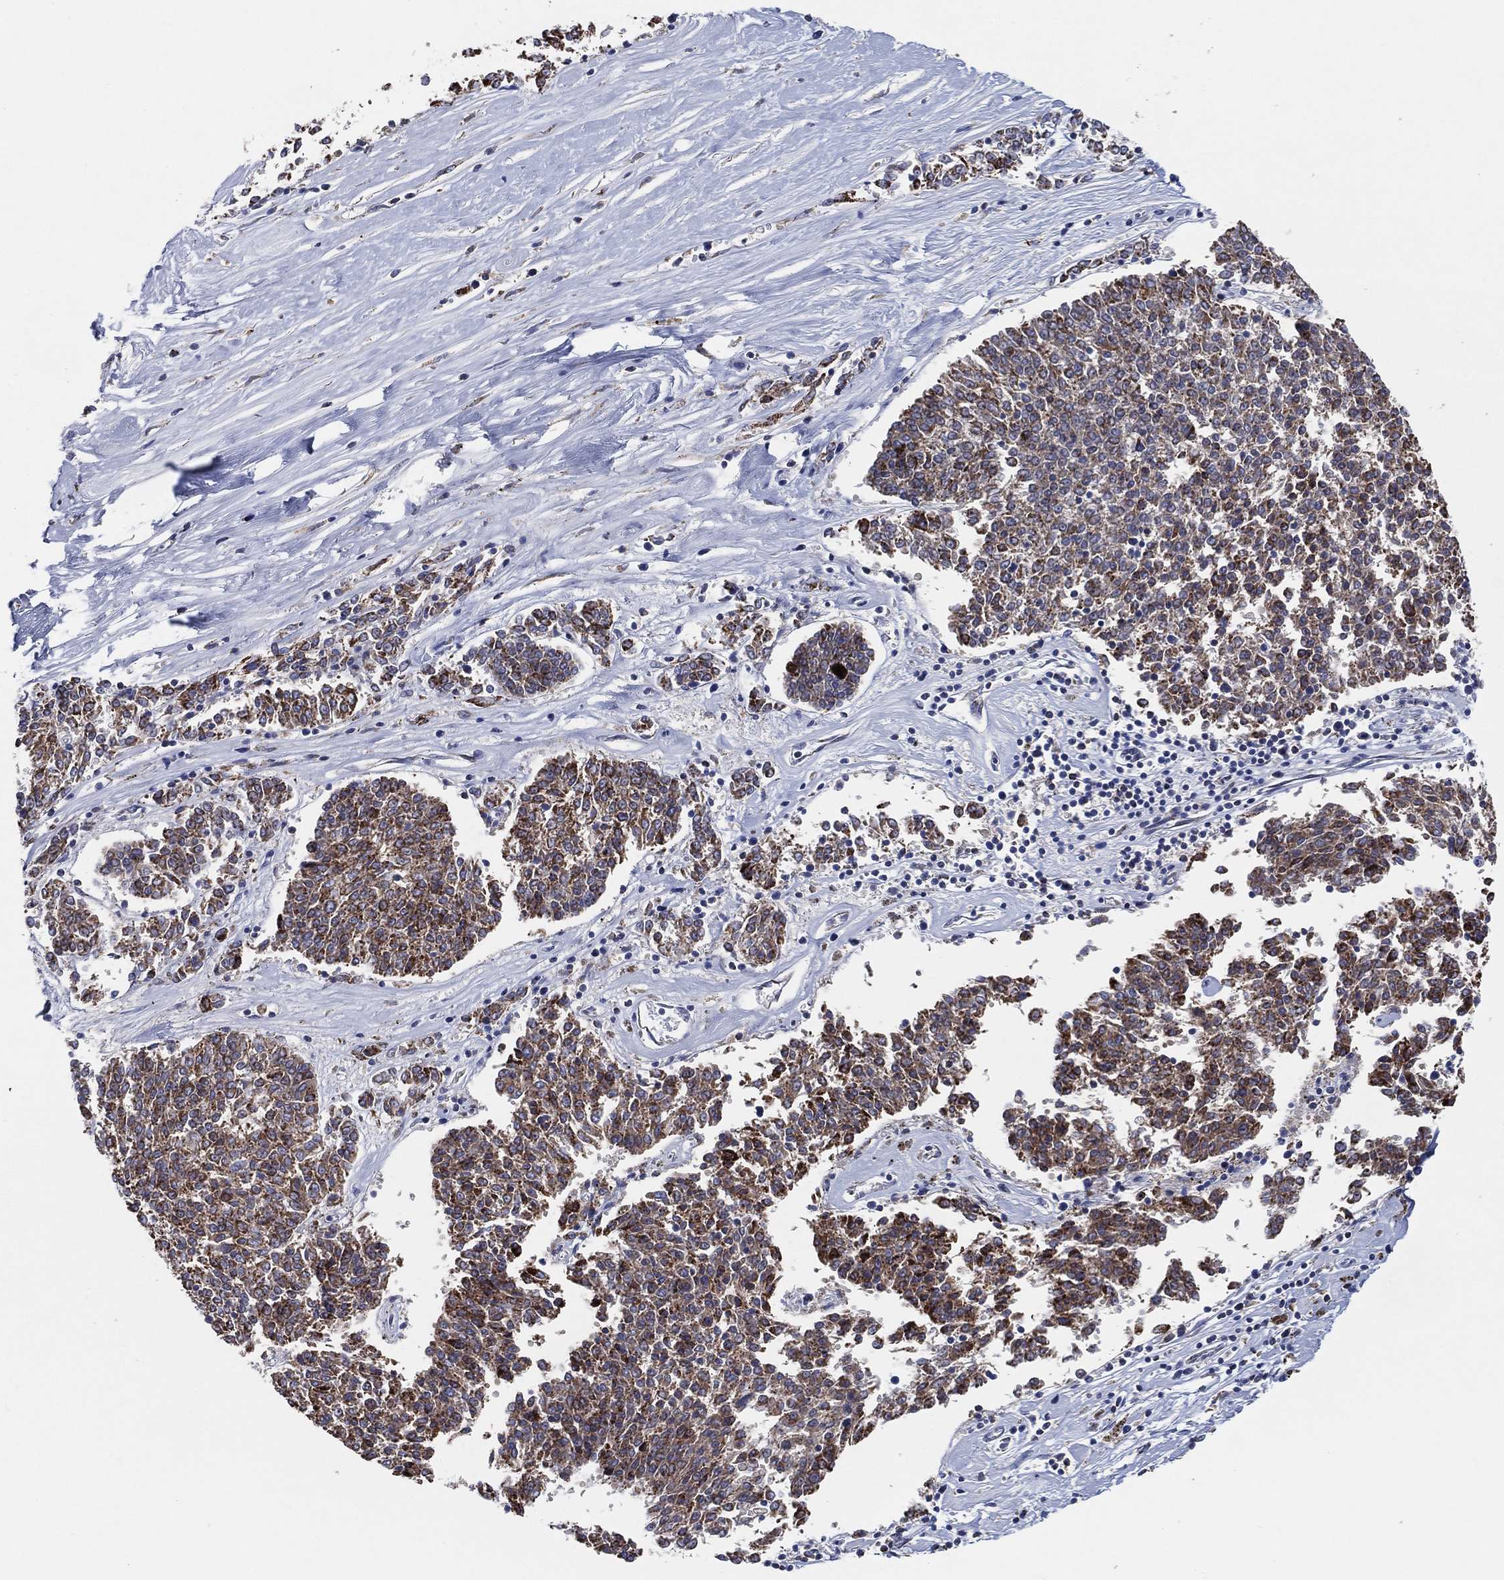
{"staining": {"intensity": "strong", "quantity": "25%-75%", "location": "cytoplasmic/membranous"}, "tissue": "melanoma", "cell_type": "Tumor cells", "image_type": "cancer", "snomed": [{"axis": "morphology", "description": "Malignant melanoma, NOS"}, {"axis": "topography", "description": "Skin"}], "caption": "This is an image of IHC staining of melanoma, which shows strong staining in the cytoplasmic/membranous of tumor cells.", "gene": "GCAT", "patient": {"sex": "female", "age": 72}}